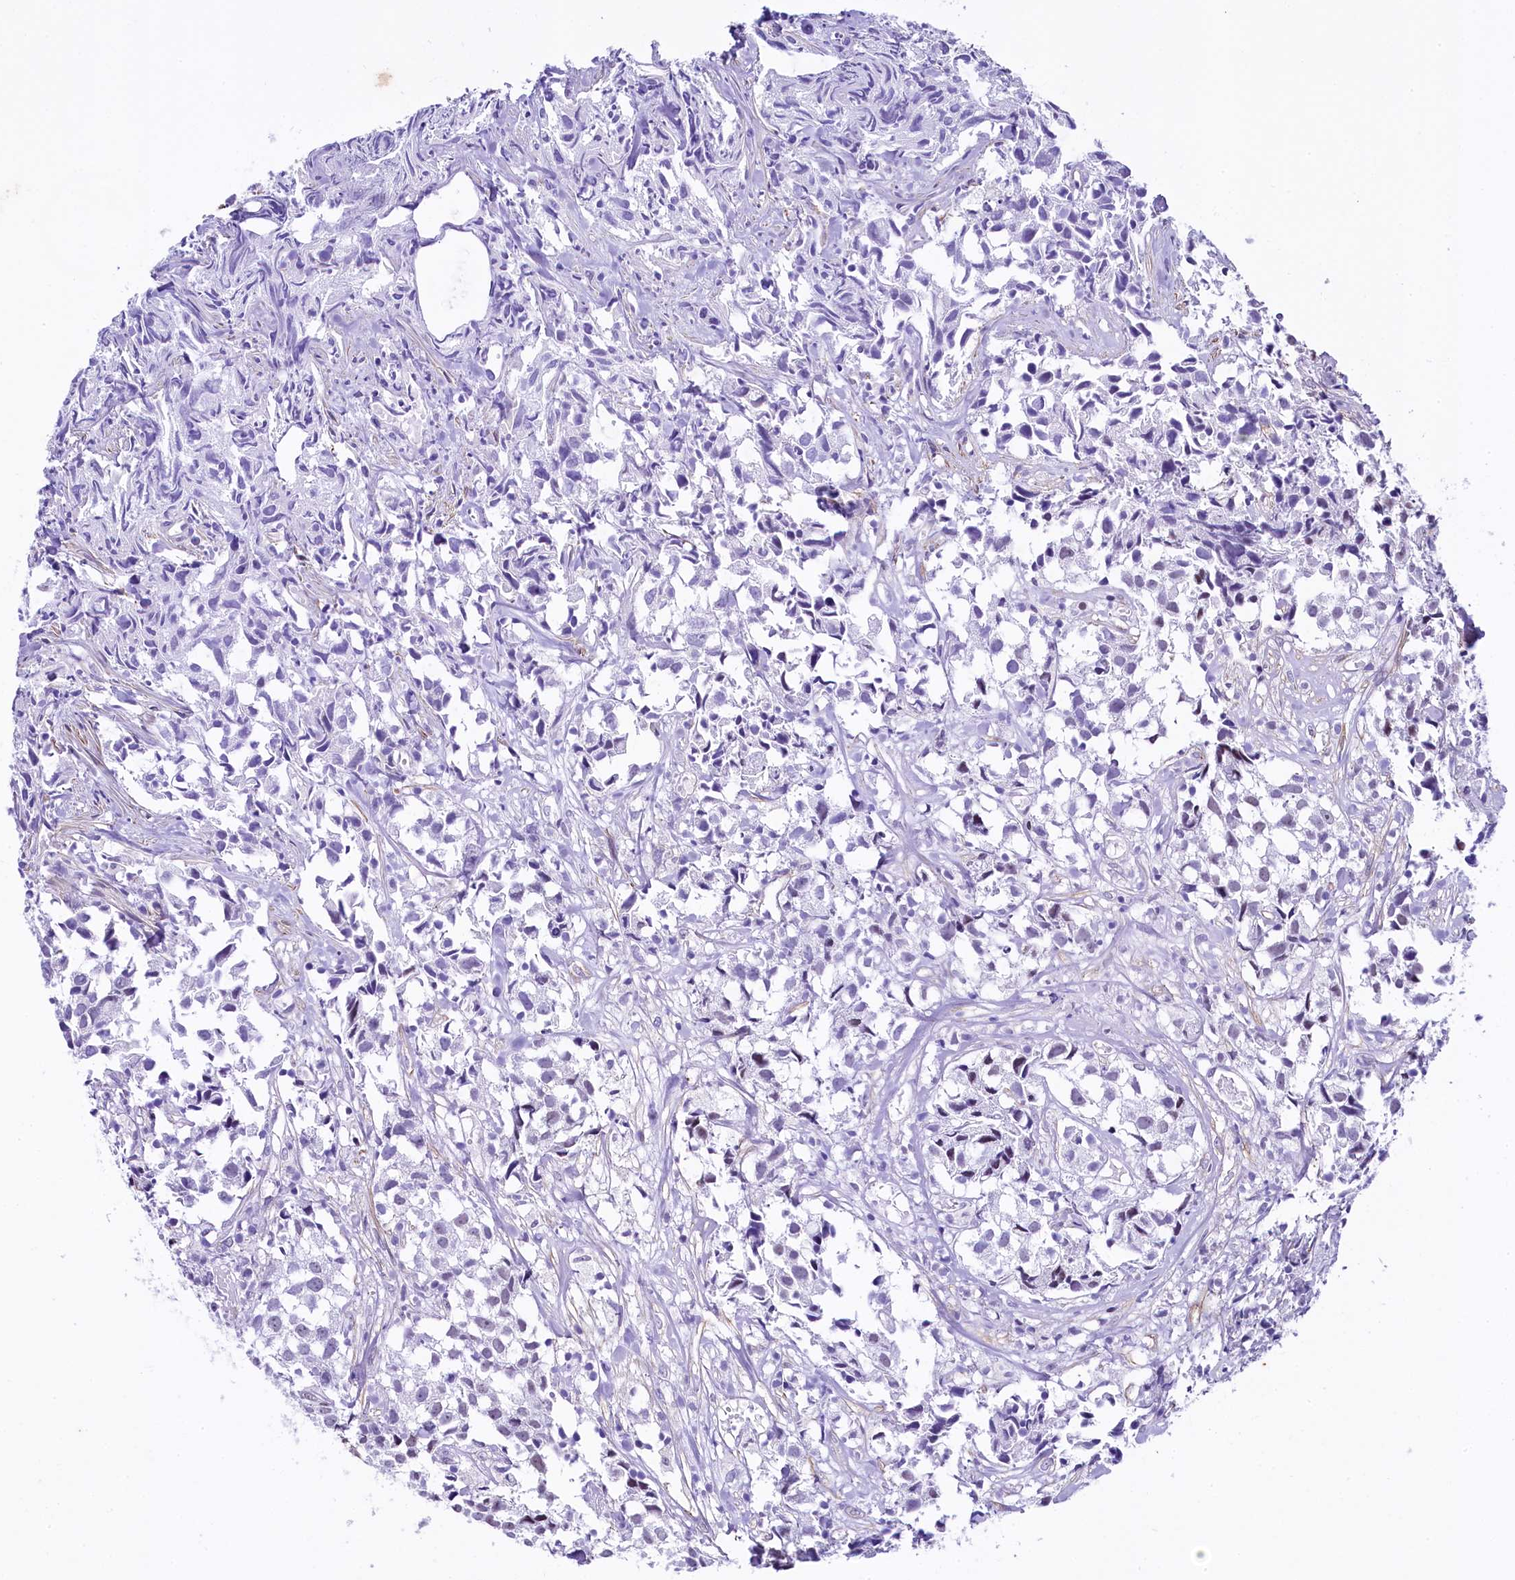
{"staining": {"intensity": "negative", "quantity": "none", "location": "none"}, "tissue": "urothelial cancer", "cell_type": "Tumor cells", "image_type": "cancer", "snomed": [{"axis": "morphology", "description": "Urothelial carcinoma, High grade"}, {"axis": "topography", "description": "Urinary bladder"}], "caption": "Tumor cells are negative for protein expression in human high-grade urothelial carcinoma.", "gene": "SAMD10", "patient": {"sex": "female", "age": 75}}